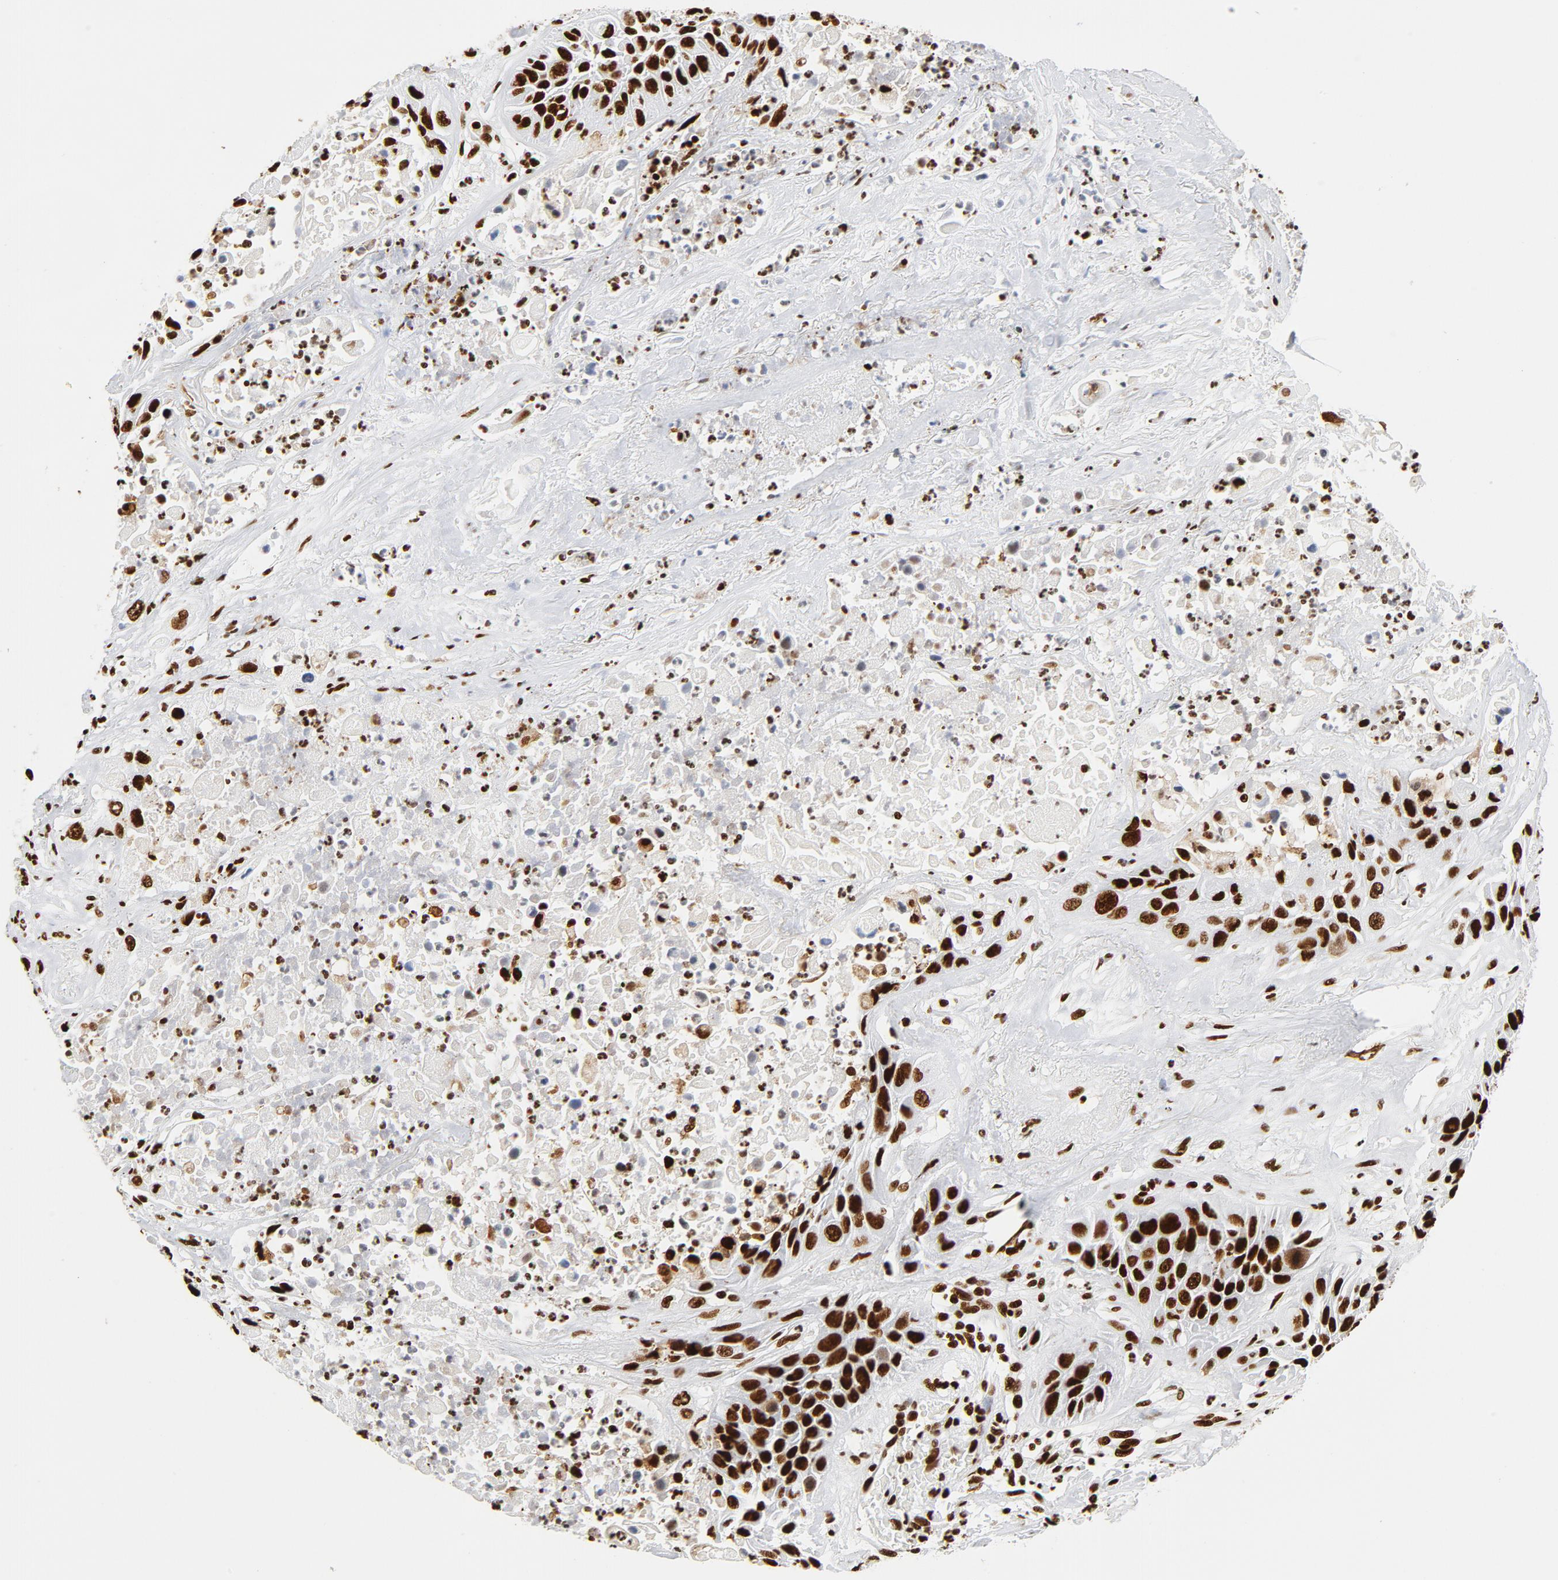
{"staining": {"intensity": "strong", "quantity": ">75%", "location": "nuclear"}, "tissue": "lung cancer", "cell_type": "Tumor cells", "image_type": "cancer", "snomed": [{"axis": "morphology", "description": "Squamous cell carcinoma, NOS"}, {"axis": "topography", "description": "Lung"}], "caption": "The histopathology image reveals staining of lung squamous cell carcinoma, revealing strong nuclear protein staining (brown color) within tumor cells. (IHC, brightfield microscopy, high magnification).", "gene": "XRCC6", "patient": {"sex": "female", "age": 76}}